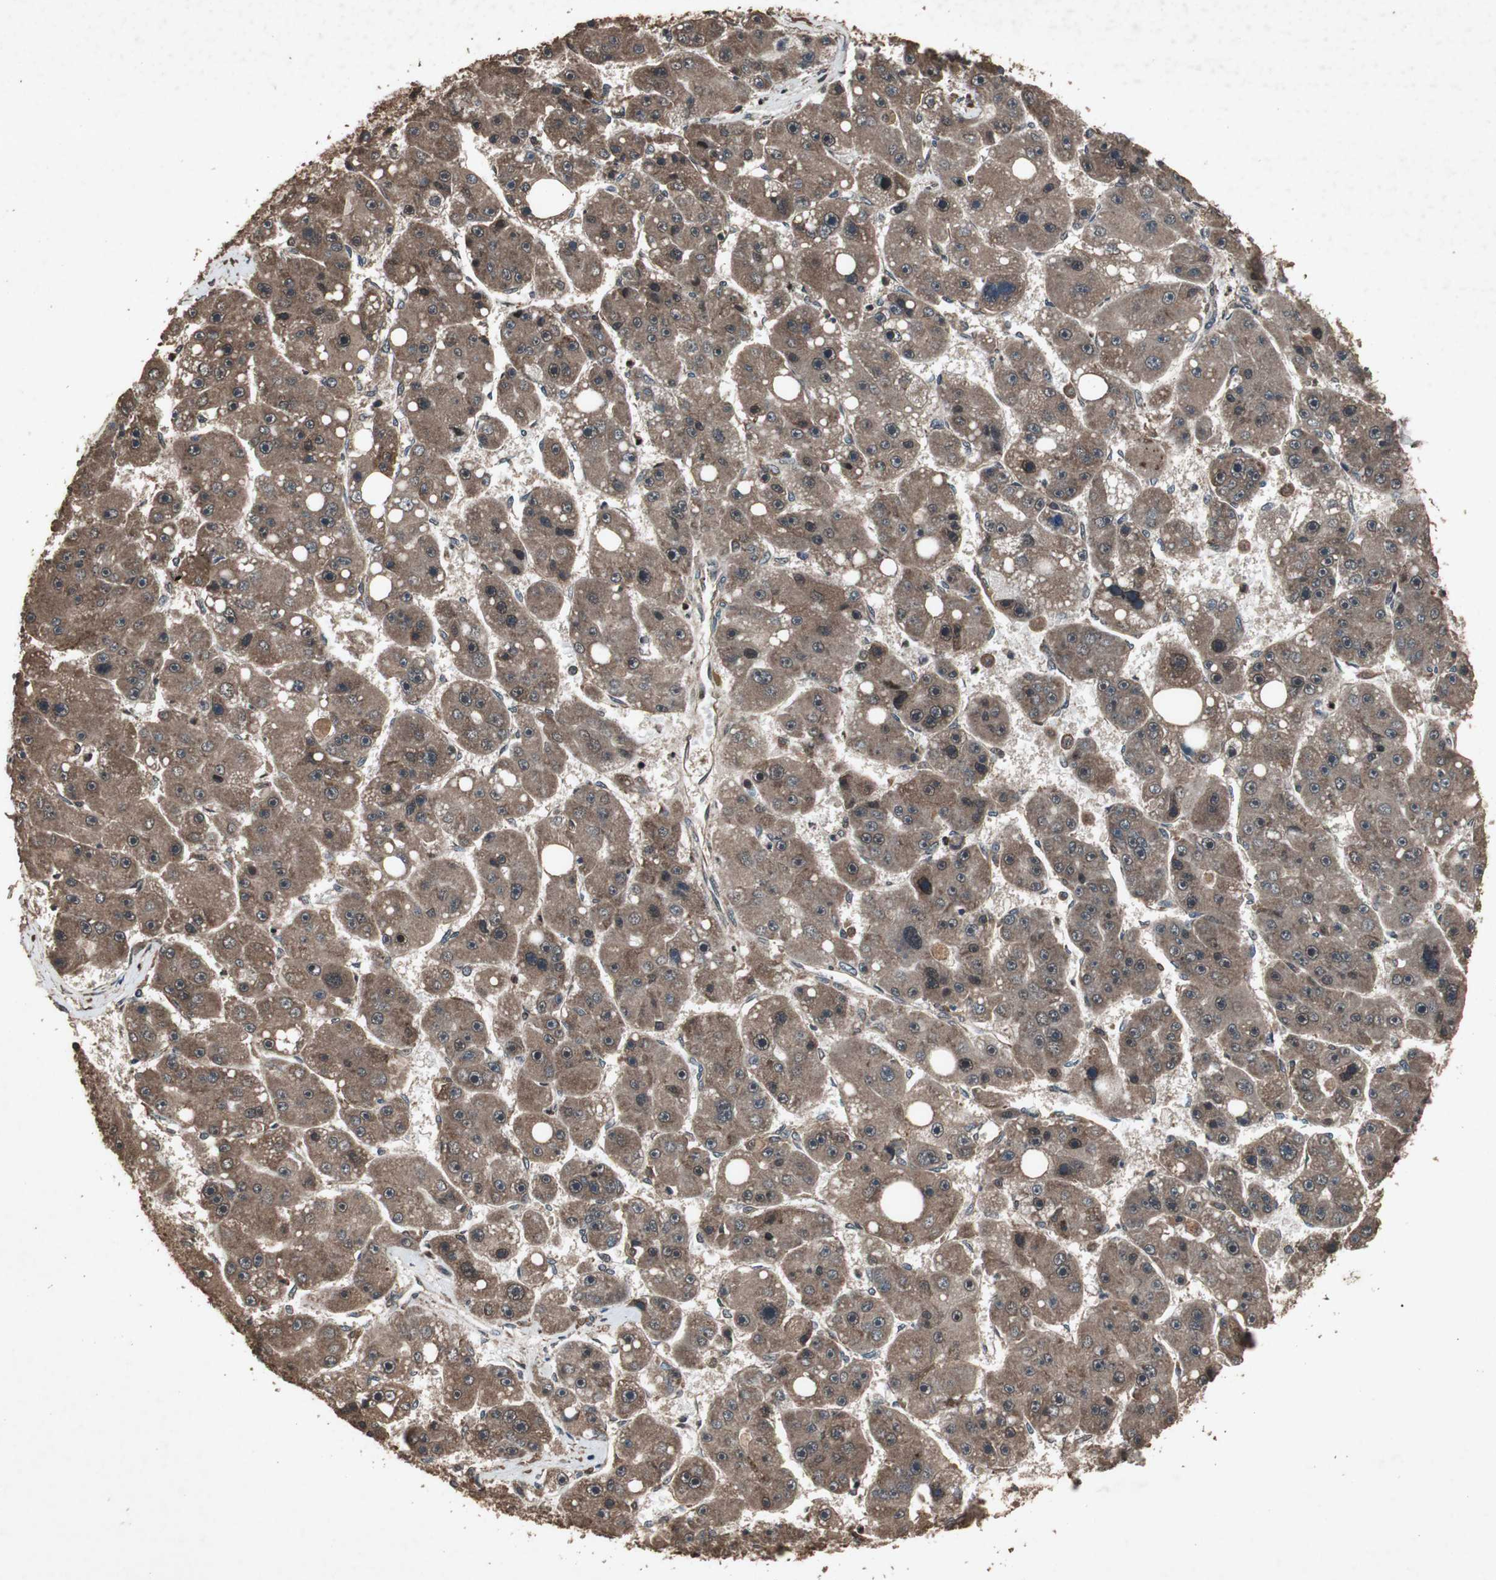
{"staining": {"intensity": "strong", "quantity": ">75%", "location": "cytoplasmic/membranous"}, "tissue": "liver cancer", "cell_type": "Tumor cells", "image_type": "cancer", "snomed": [{"axis": "morphology", "description": "Carcinoma, Hepatocellular, NOS"}, {"axis": "topography", "description": "Liver"}], "caption": "This histopathology image shows liver cancer (hepatocellular carcinoma) stained with immunohistochemistry to label a protein in brown. The cytoplasmic/membranous of tumor cells show strong positivity for the protein. Nuclei are counter-stained blue.", "gene": "LAMTOR5", "patient": {"sex": "female", "age": 61}}